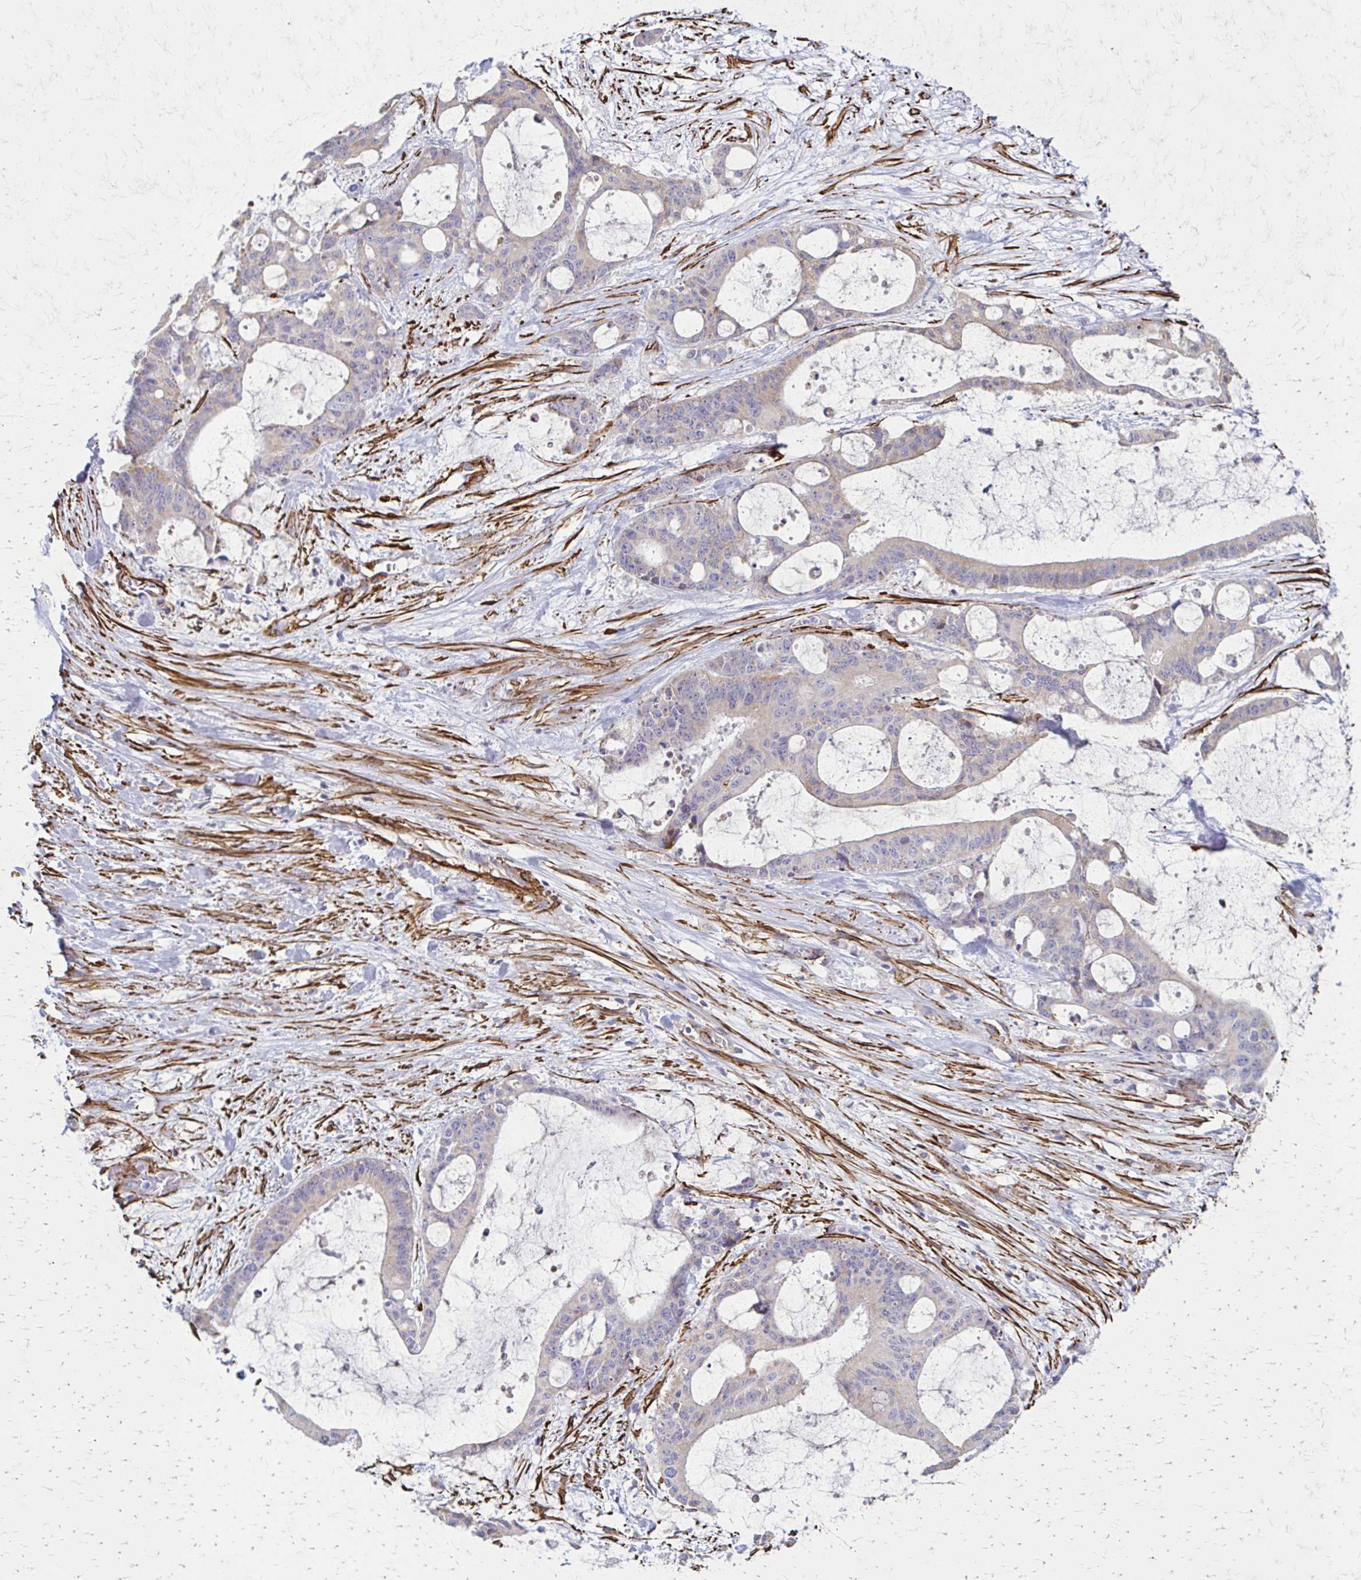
{"staining": {"intensity": "negative", "quantity": "none", "location": "none"}, "tissue": "liver cancer", "cell_type": "Tumor cells", "image_type": "cancer", "snomed": [{"axis": "morphology", "description": "Normal tissue, NOS"}, {"axis": "morphology", "description": "Cholangiocarcinoma"}, {"axis": "topography", "description": "Liver"}, {"axis": "topography", "description": "Peripheral nerve tissue"}], "caption": "Immunohistochemical staining of cholangiocarcinoma (liver) displays no significant positivity in tumor cells.", "gene": "TIMMDC1", "patient": {"sex": "female", "age": 73}}